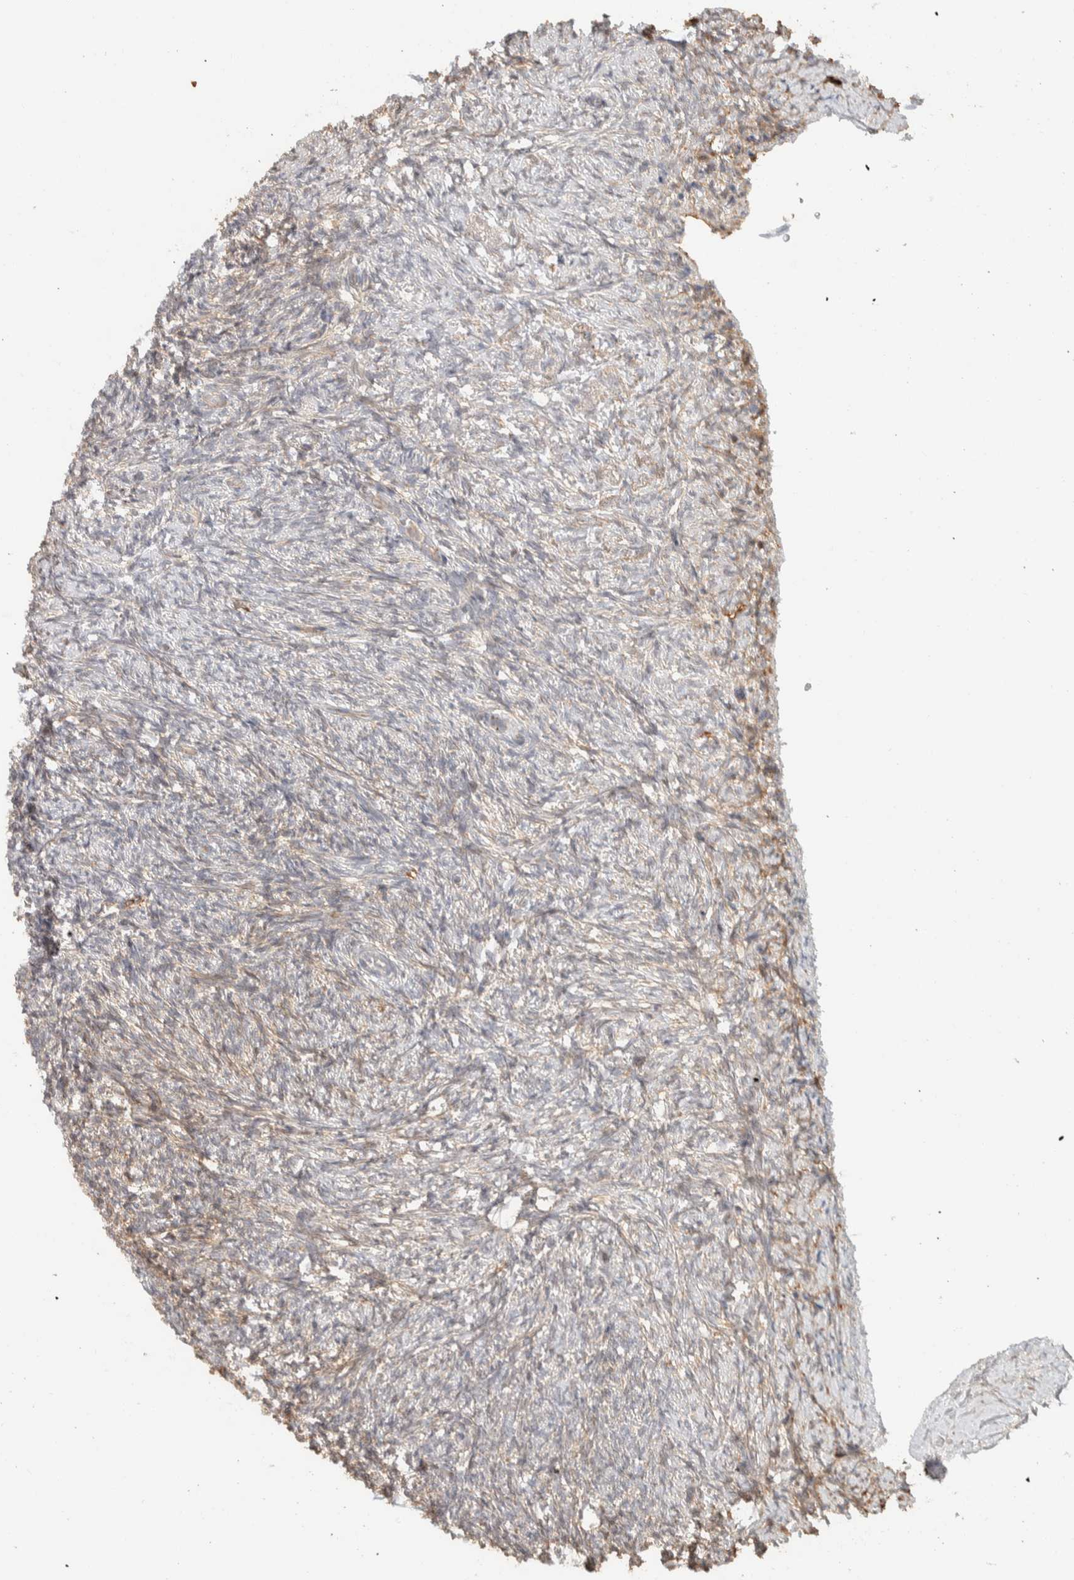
{"staining": {"intensity": "moderate", "quantity": "25%-75%", "location": "cytoplasmic/membranous"}, "tissue": "ovary", "cell_type": "Ovarian stroma cells", "image_type": "normal", "snomed": [{"axis": "morphology", "description": "Normal tissue, NOS"}, {"axis": "topography", "description": "Ovary"}], "caption": "Protein expression by IHC demonstrates moderate cytoplasmic/membranous positivity in about 25%-75% of ovarian stroma cells in normal ovary. (DAB (3,3'-diaminobenzidine) IHC with brightfield microscopy, high magnification).", "gene": "KIF9", "patient": {"sex": "female", "age": 41}}